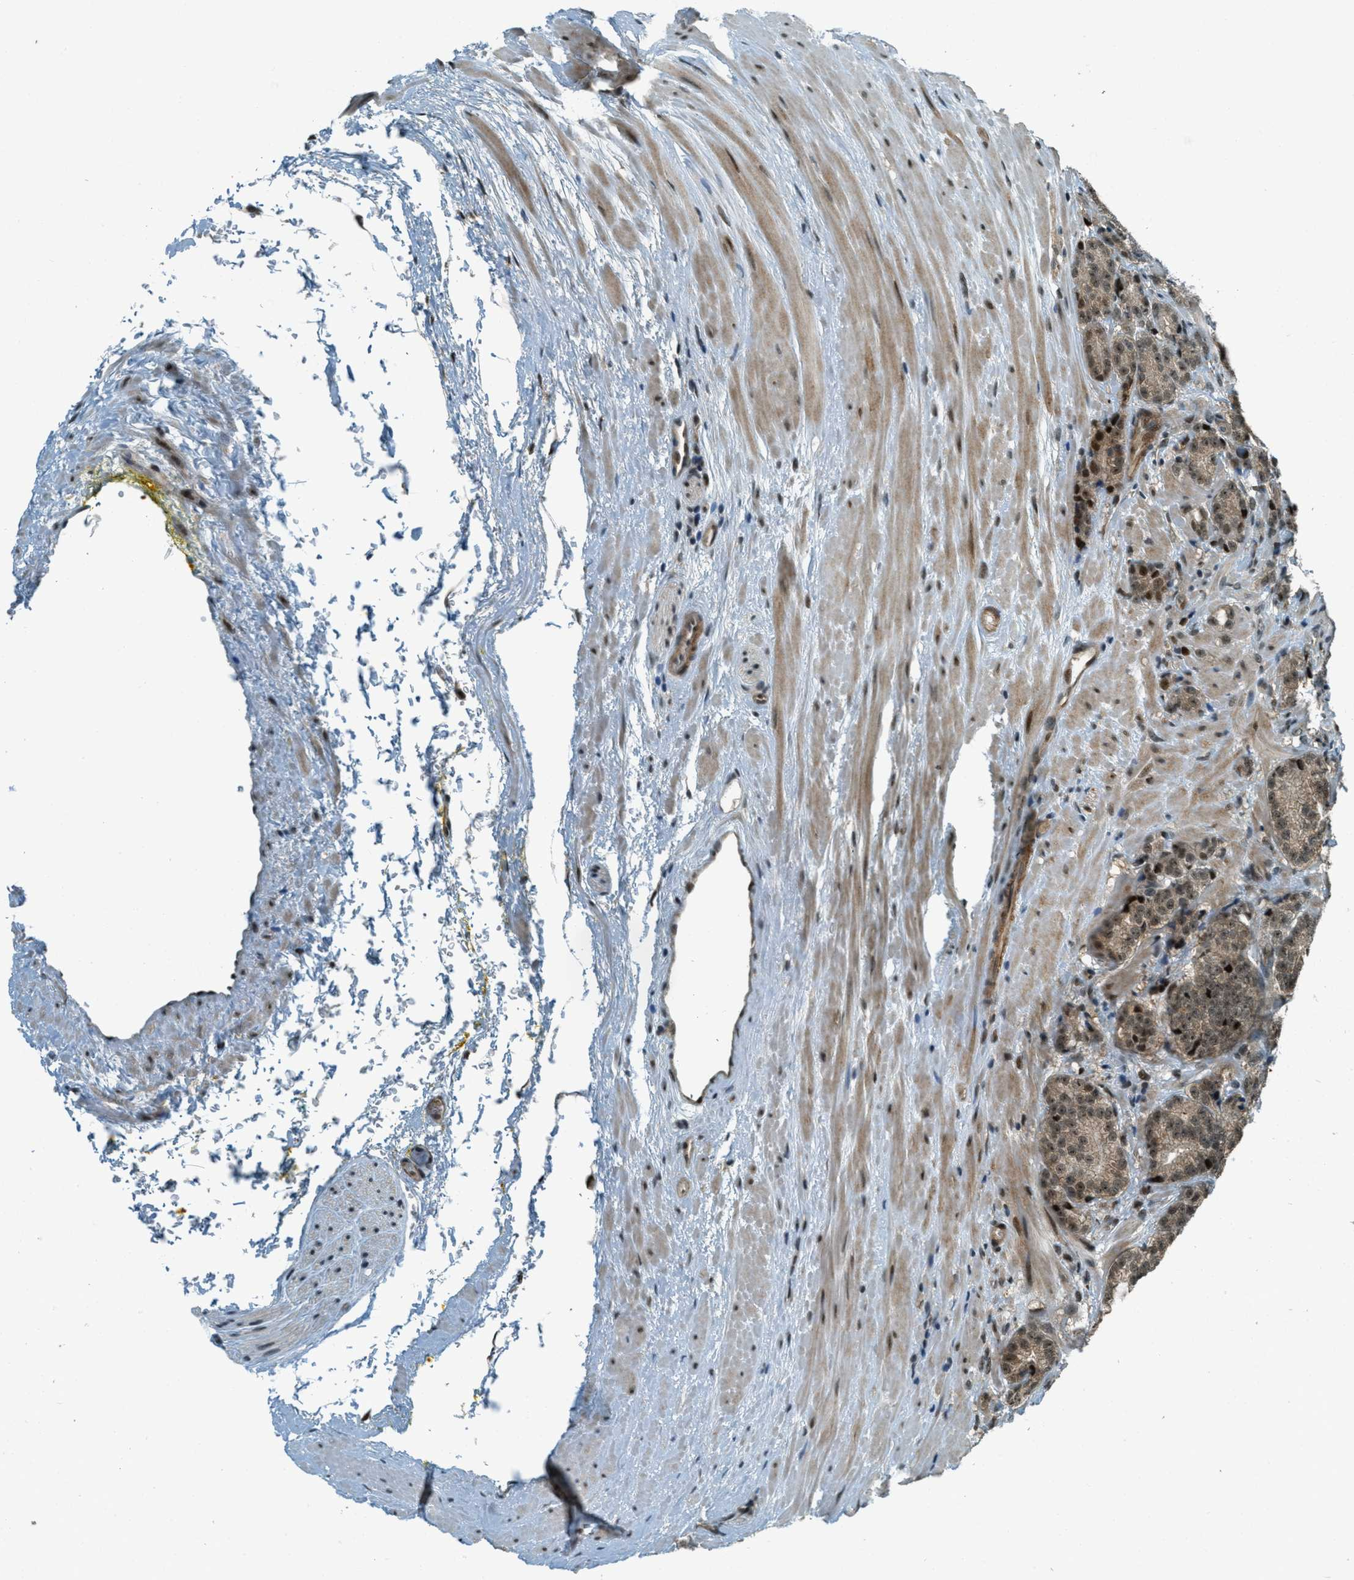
{"staining": {"intensity": "moderate", "quantity": ">75%", "location": "cytoplasmic/membranous,nuclear"}, "tissue": "prostate cancer", "cell_type": "Tumor cells", "image_type": "cancer", "snomed": [{"axis": "morphology", "description": "Adenocarcinoma, High grade"}, {"axis": "topography", "description": "Prostate"}], "caption": "Prostate cancer stained with a brown dye shows moderate cytoplasmic/membranous and nuclear positive positivity in about >75% of tumor cells.", "gene": "FOXM1", "patient": {"sex": "male", "age": 61}}